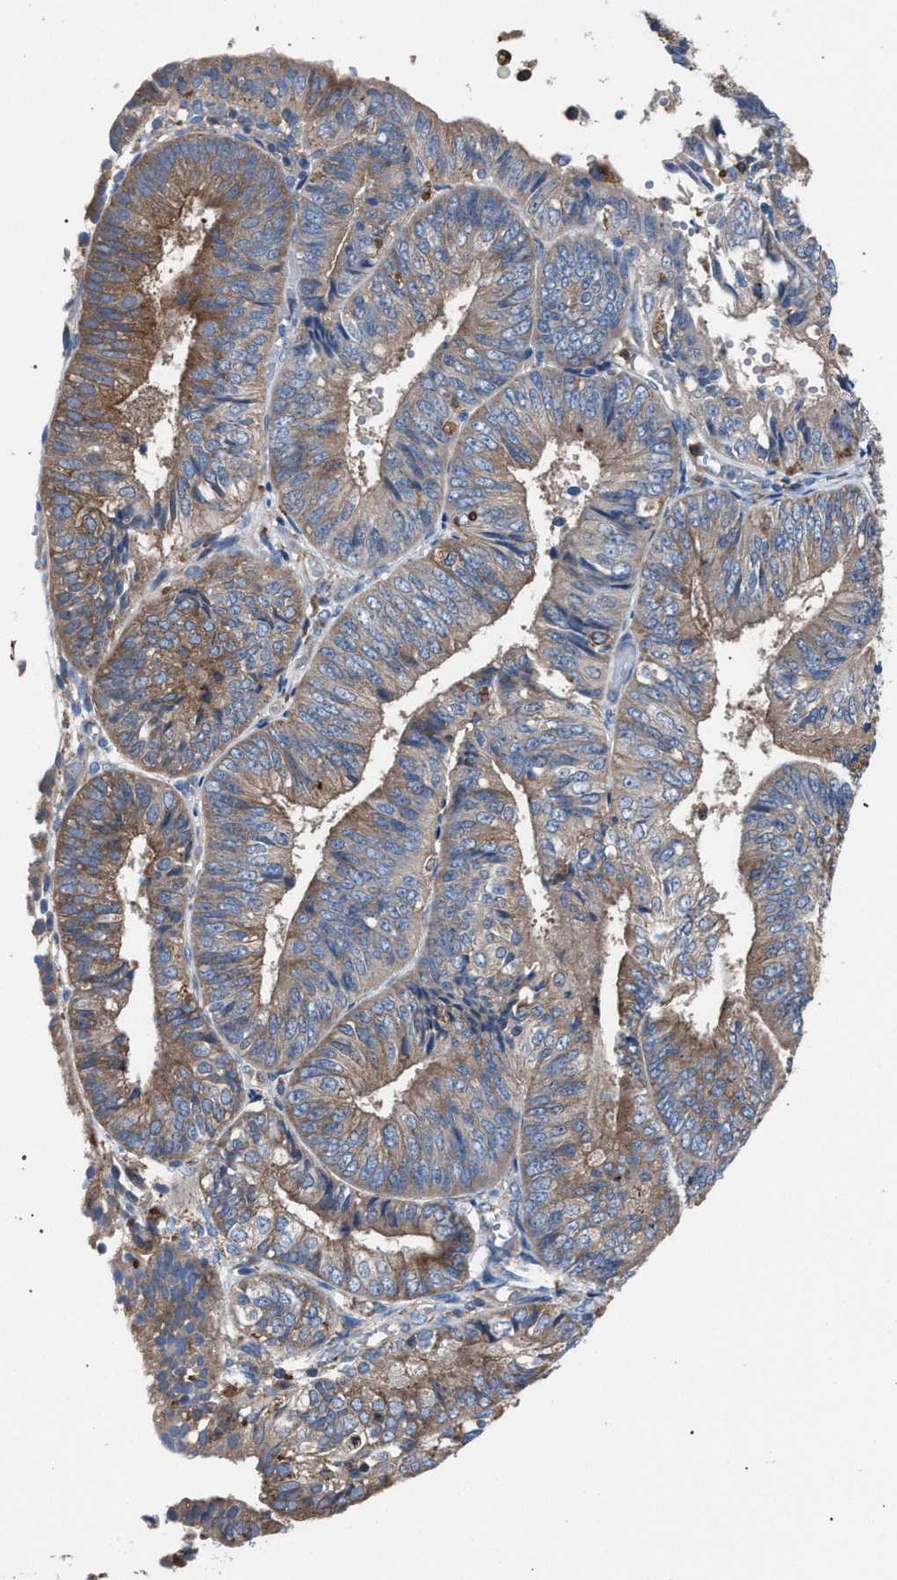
{"staining": {"intensity": "moderate", "quantity": ">75%", "location": "cytoplasmic/membranous"}, "tissue": "endometrial cancer", "cell_type": "Tumor cells", "image_type": "cancer", "snomed": [{"axis": "morphology", "description": "Adenocarcinoma, NOS"}, {"axis": "topography", "description": "Endometrium"}], "caption": "Immunohistochemistry (IHC) histopathology image of endometrial cancer stained for a protein (brown), which shows medium levels of moderate cytoplasmic/membranous staining in about >75% of tumor cells.", "gene": "ATP6V0A1", "patient": {"sex": "female", "age": 58}}